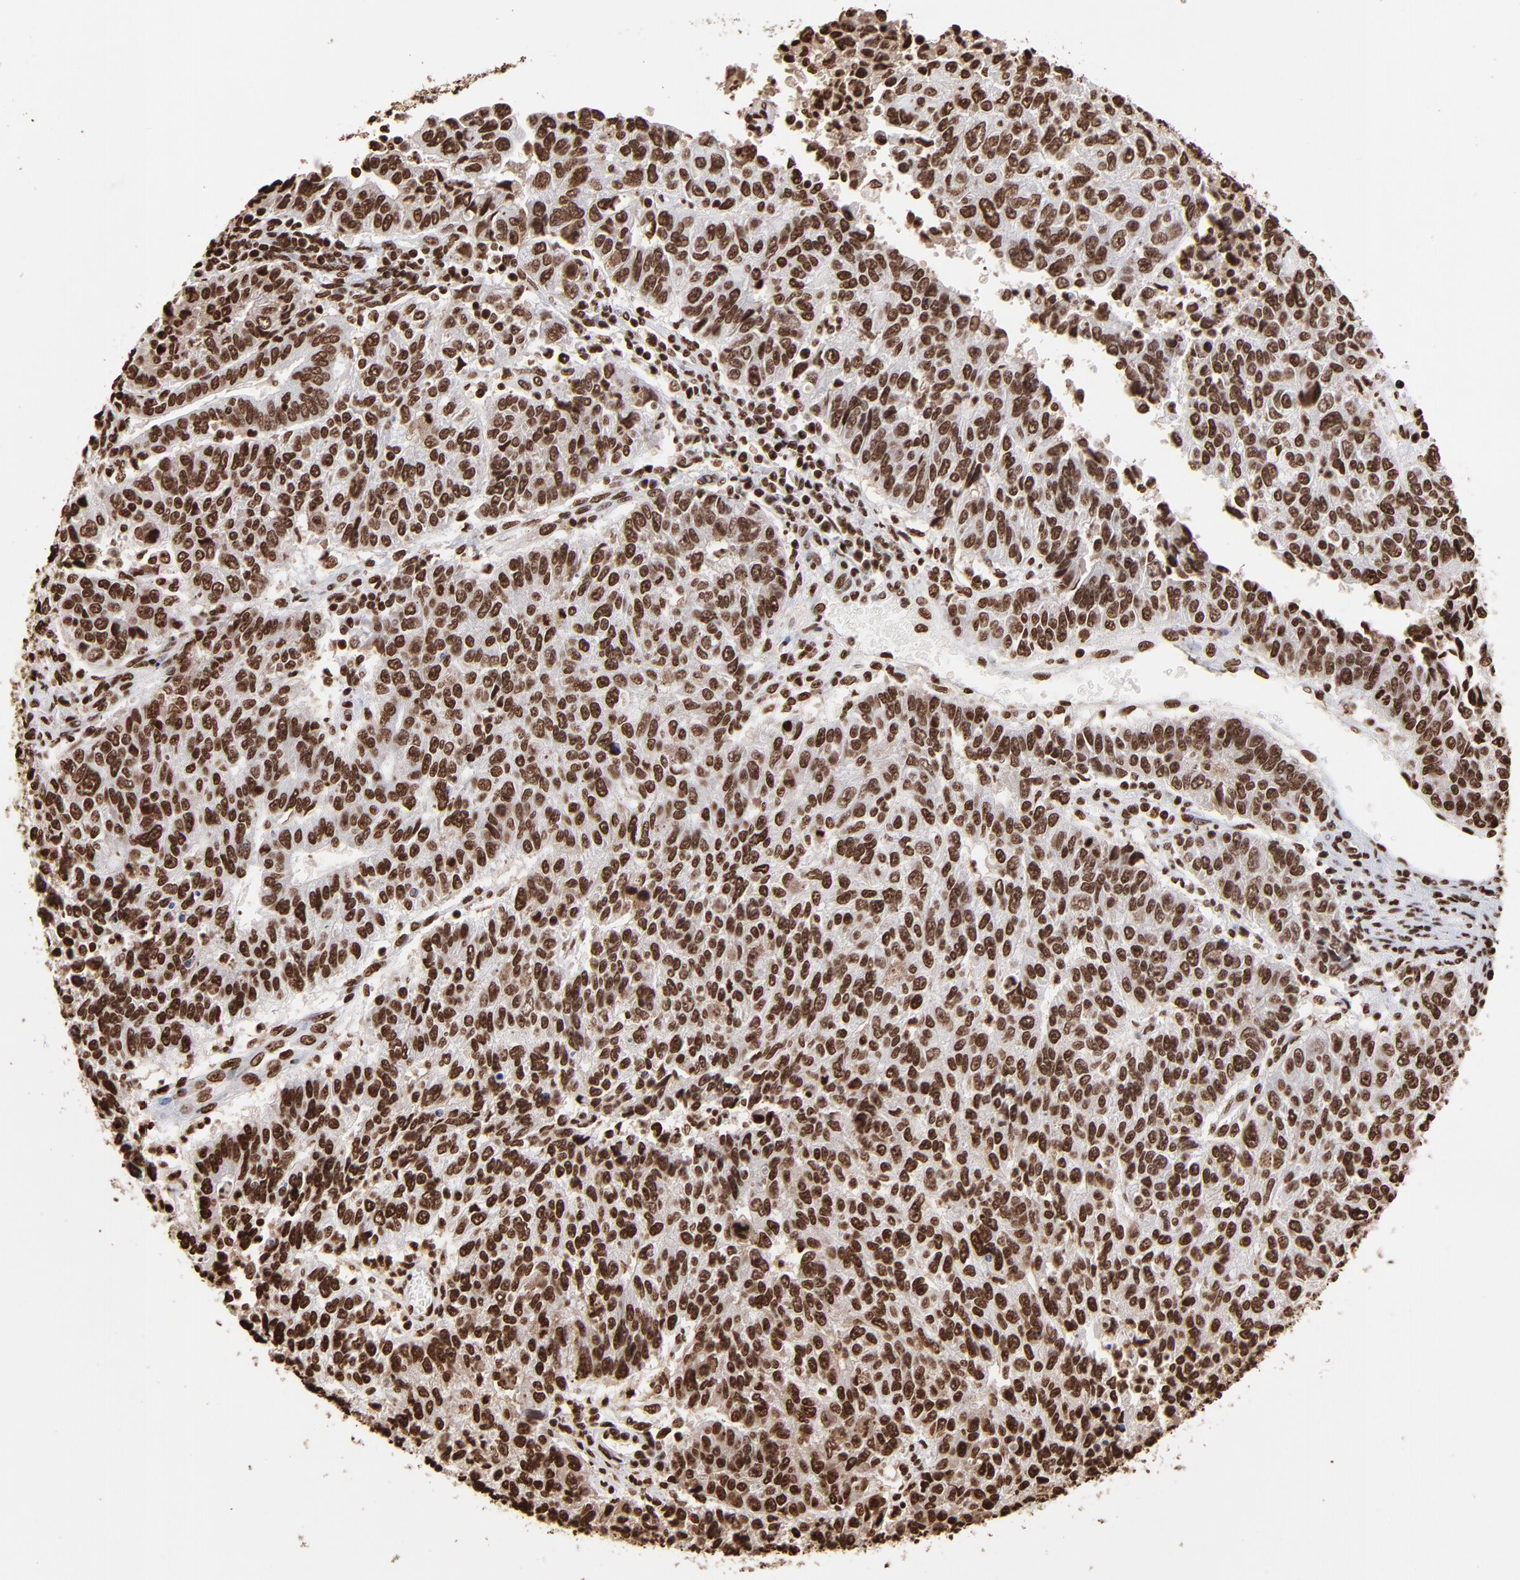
{"staining": {"intensity": "strong", "quantity": ">75%", "location": "cytoplasmic/membranous,nuclear"}, "tissue": "endometrial cancer", "cell_type": "Tumor cells", "image_type": "cancer", "snomed": [{"axis": "morphology", "description": "Adenocarcinoma, NOS"}, {"axis": "topography", "description": "Endometrium"}], "caption": "Endometrial cancer stained with DAB (3,3'-diaminobenzidine) immunohistochemistry exhibits high levels of strong cytoplasmic/membranous and nuclear positivity in approximately >75% of tumor cells. The staining is performed using DAB brown chromogen to label protein expression. The nuclei are counter-stained blue using hematoxylin.", "gene": "ZNF544", "patient": {"sex": "female", "age": 42}}